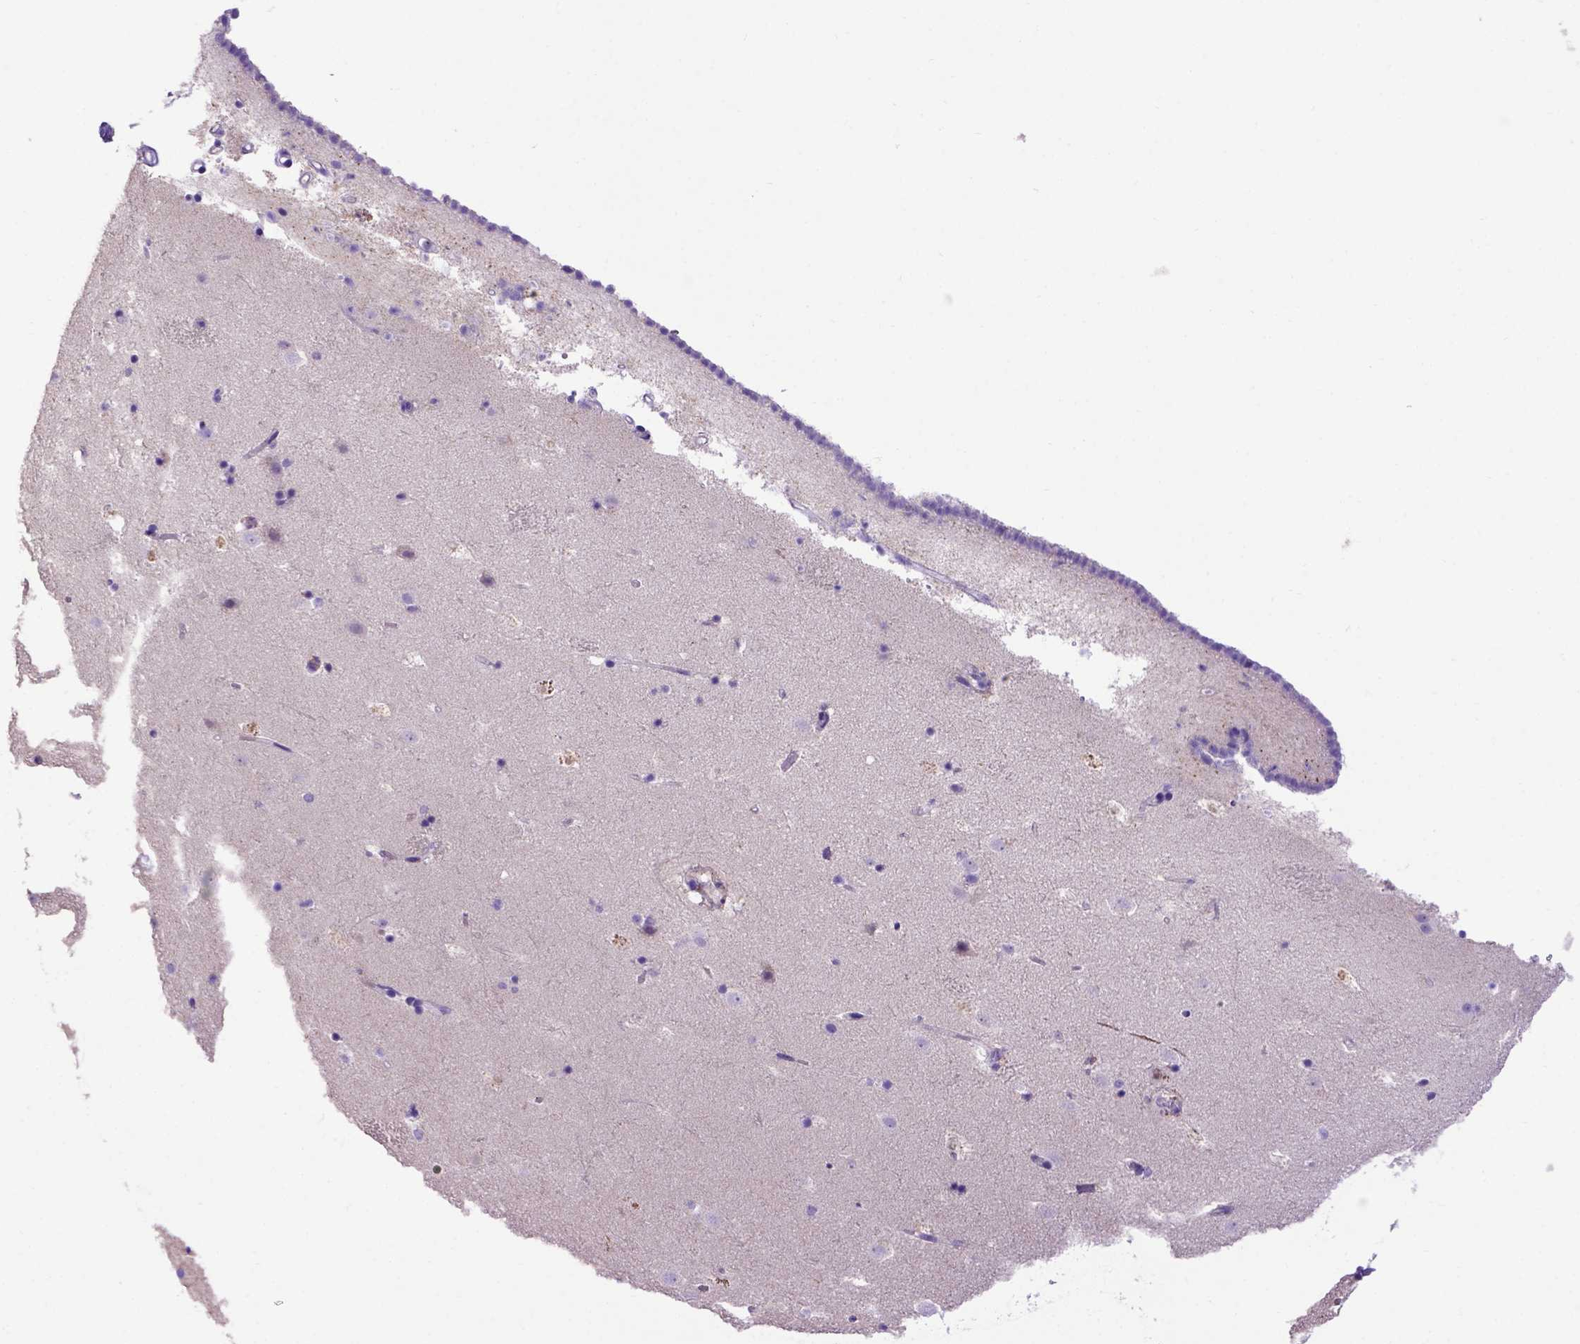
{"staining": {"intensity": "moderate", "quantity": "<25%", "location": "nuclear"}, "tissue": "caudate", "cell_type": "Glial cells", "image_type": "normal", "snomed": [{"axis": "morphology", "description": "Normal tissue, NOS"}, {"axis": "topography", "description": "Lateral ventricle wall"}], "caption": "Approximately <25% of glial cells in normal caudate display moderate nuclear protein staining as visualized by brown immunohistochemical staining.", "gene": "ADAM12", "patient": {"sex": "male", "age": 37}}